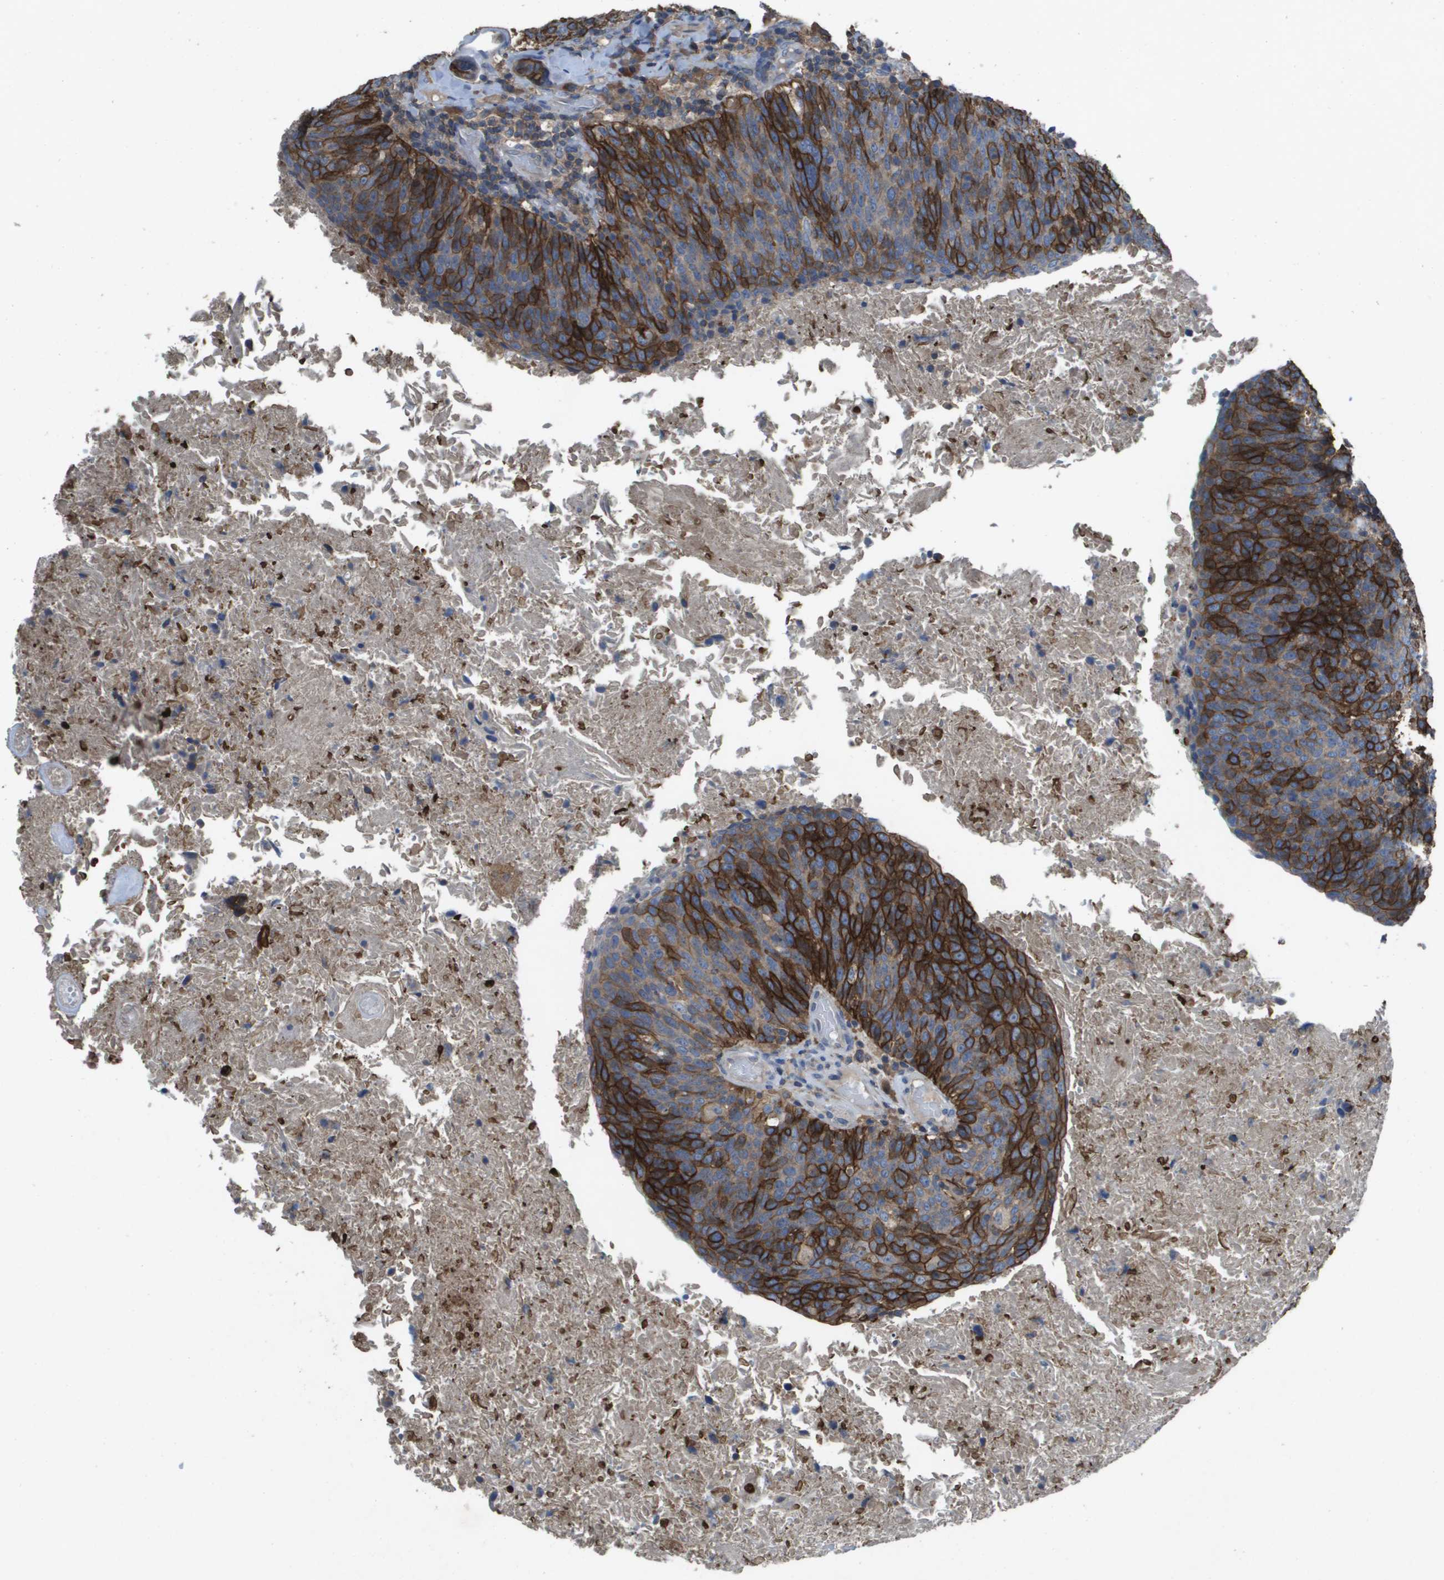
{"staining": {"intensity": "strong", "quantity": "25%-75%", "location": "cytoplasmic/membranous"}, "tissue": "head and neck cancer", "cell_type": "Tumor cells", "image_type": "cancer", "snomed": [{"axis": "morphology", "description": "Squamous cell carcinoma, NOS"}, {"axis": "morphology", "description": "Squamous cell carcinoma, metastatic, NOS"}, {"axis": "topography", "description": "Lymph node"}, {"axis": "topography", "description": "Head-Neck"}], "caption": "A micrograph of head and neck cancer (metastatic squamous cell carcinoma) stained for a protein displays strong cytoplasmic/membranous brown staining in tumor cells. (IHC, brightfield microscopy, high magnification).", "gene": "CLCA4", "patient": {"sex": "male", "age": 62}}